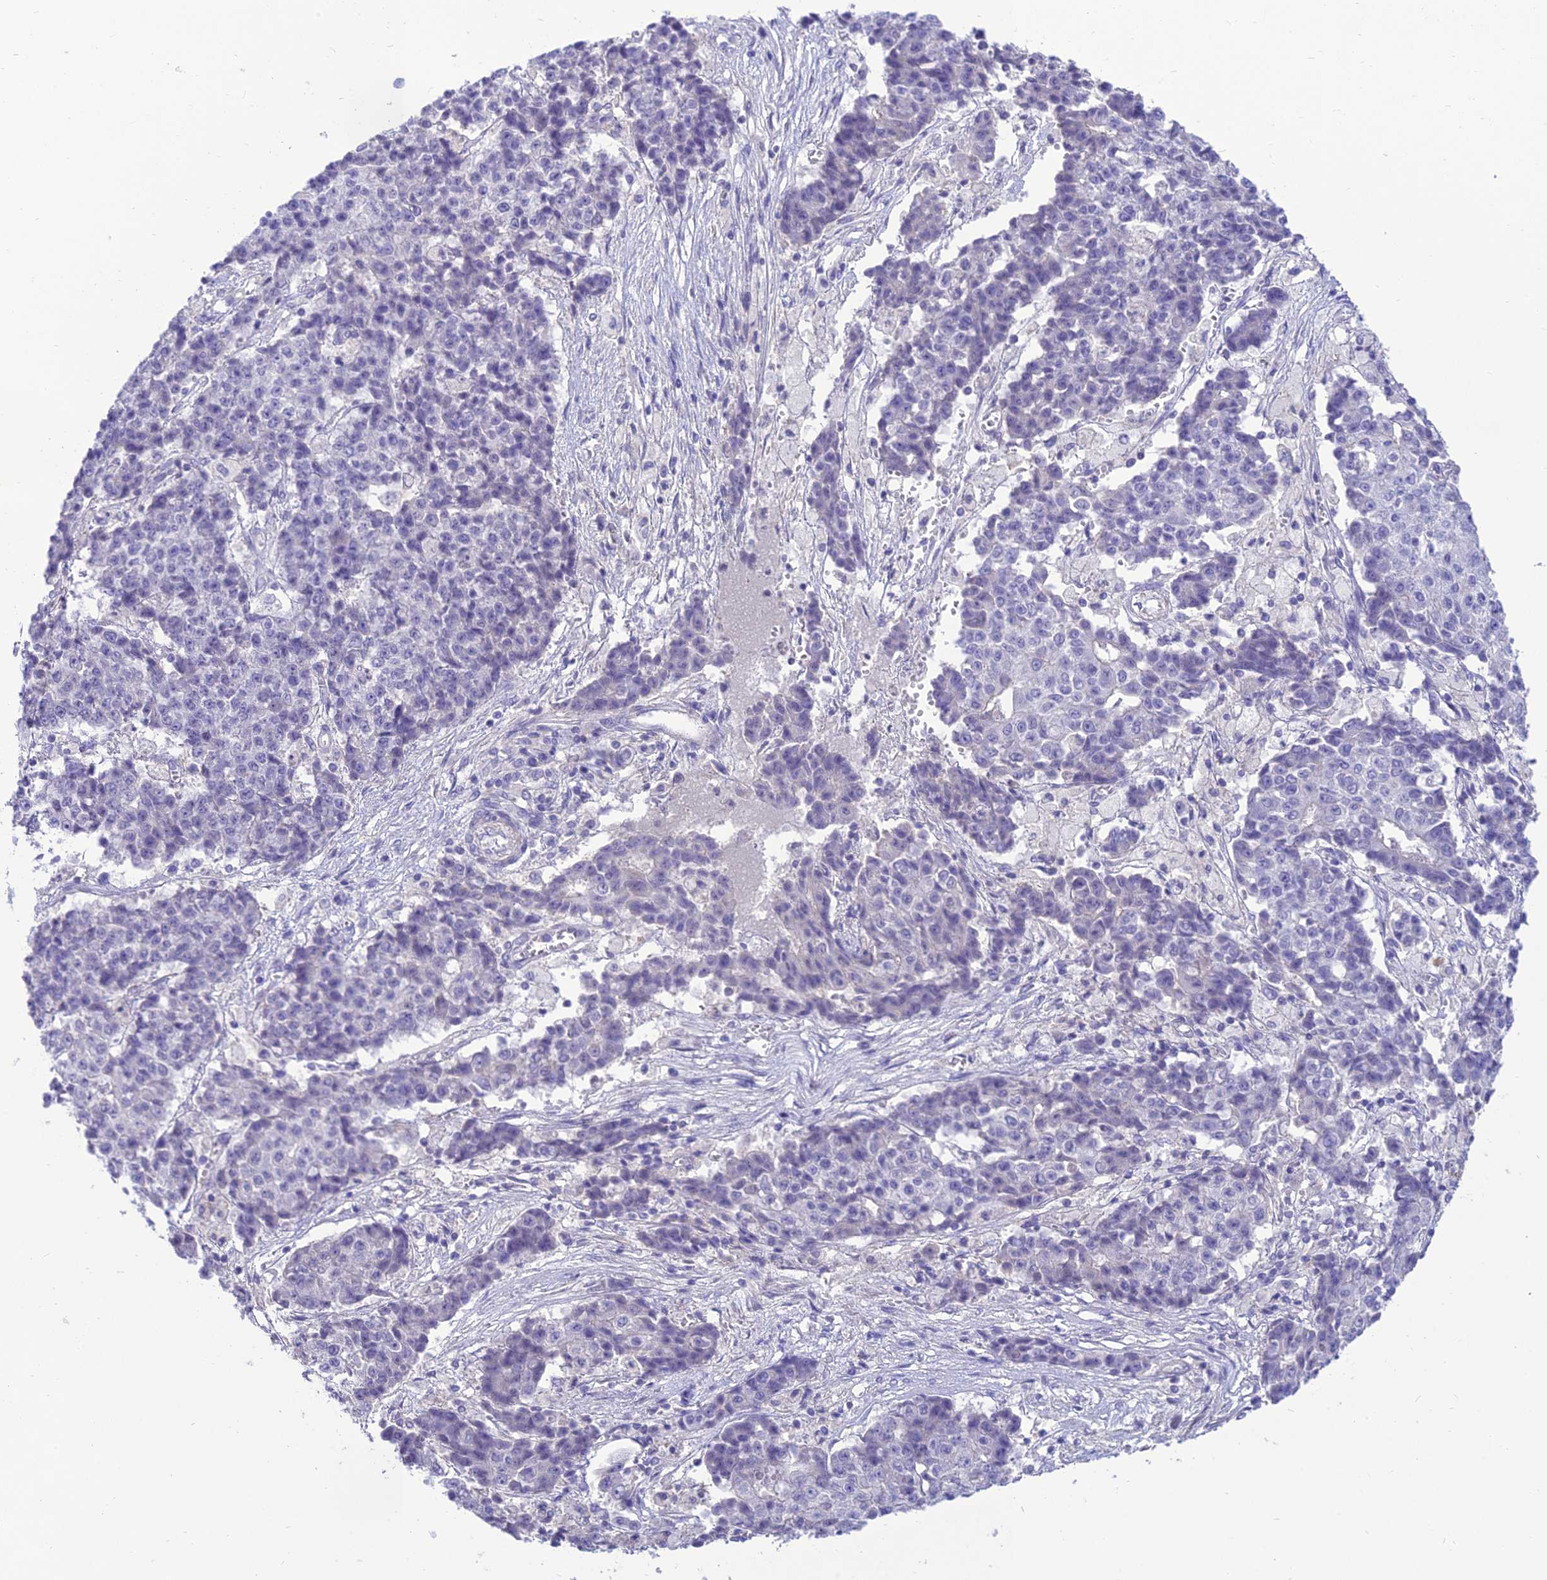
{"staining": {"intensity": "negative", "quantity": "none", "location": "none"}, "tissue": "ovarian cancer", "cell_type": "Tumor cells", "image_type": "cancer", "snomed": [{"axis": "morphology", "description": "Carcinoma, endometroid"}, {"axis": "topography", "description": "Appendix"}, {"axis": "topography", "description": "Ovary"}], "caption": "Protein analysis of ovarian cancer shows no significant staining in tumor cells.", "gene": "TEKT3", "patient": {"sex": "female", "age": 42}}